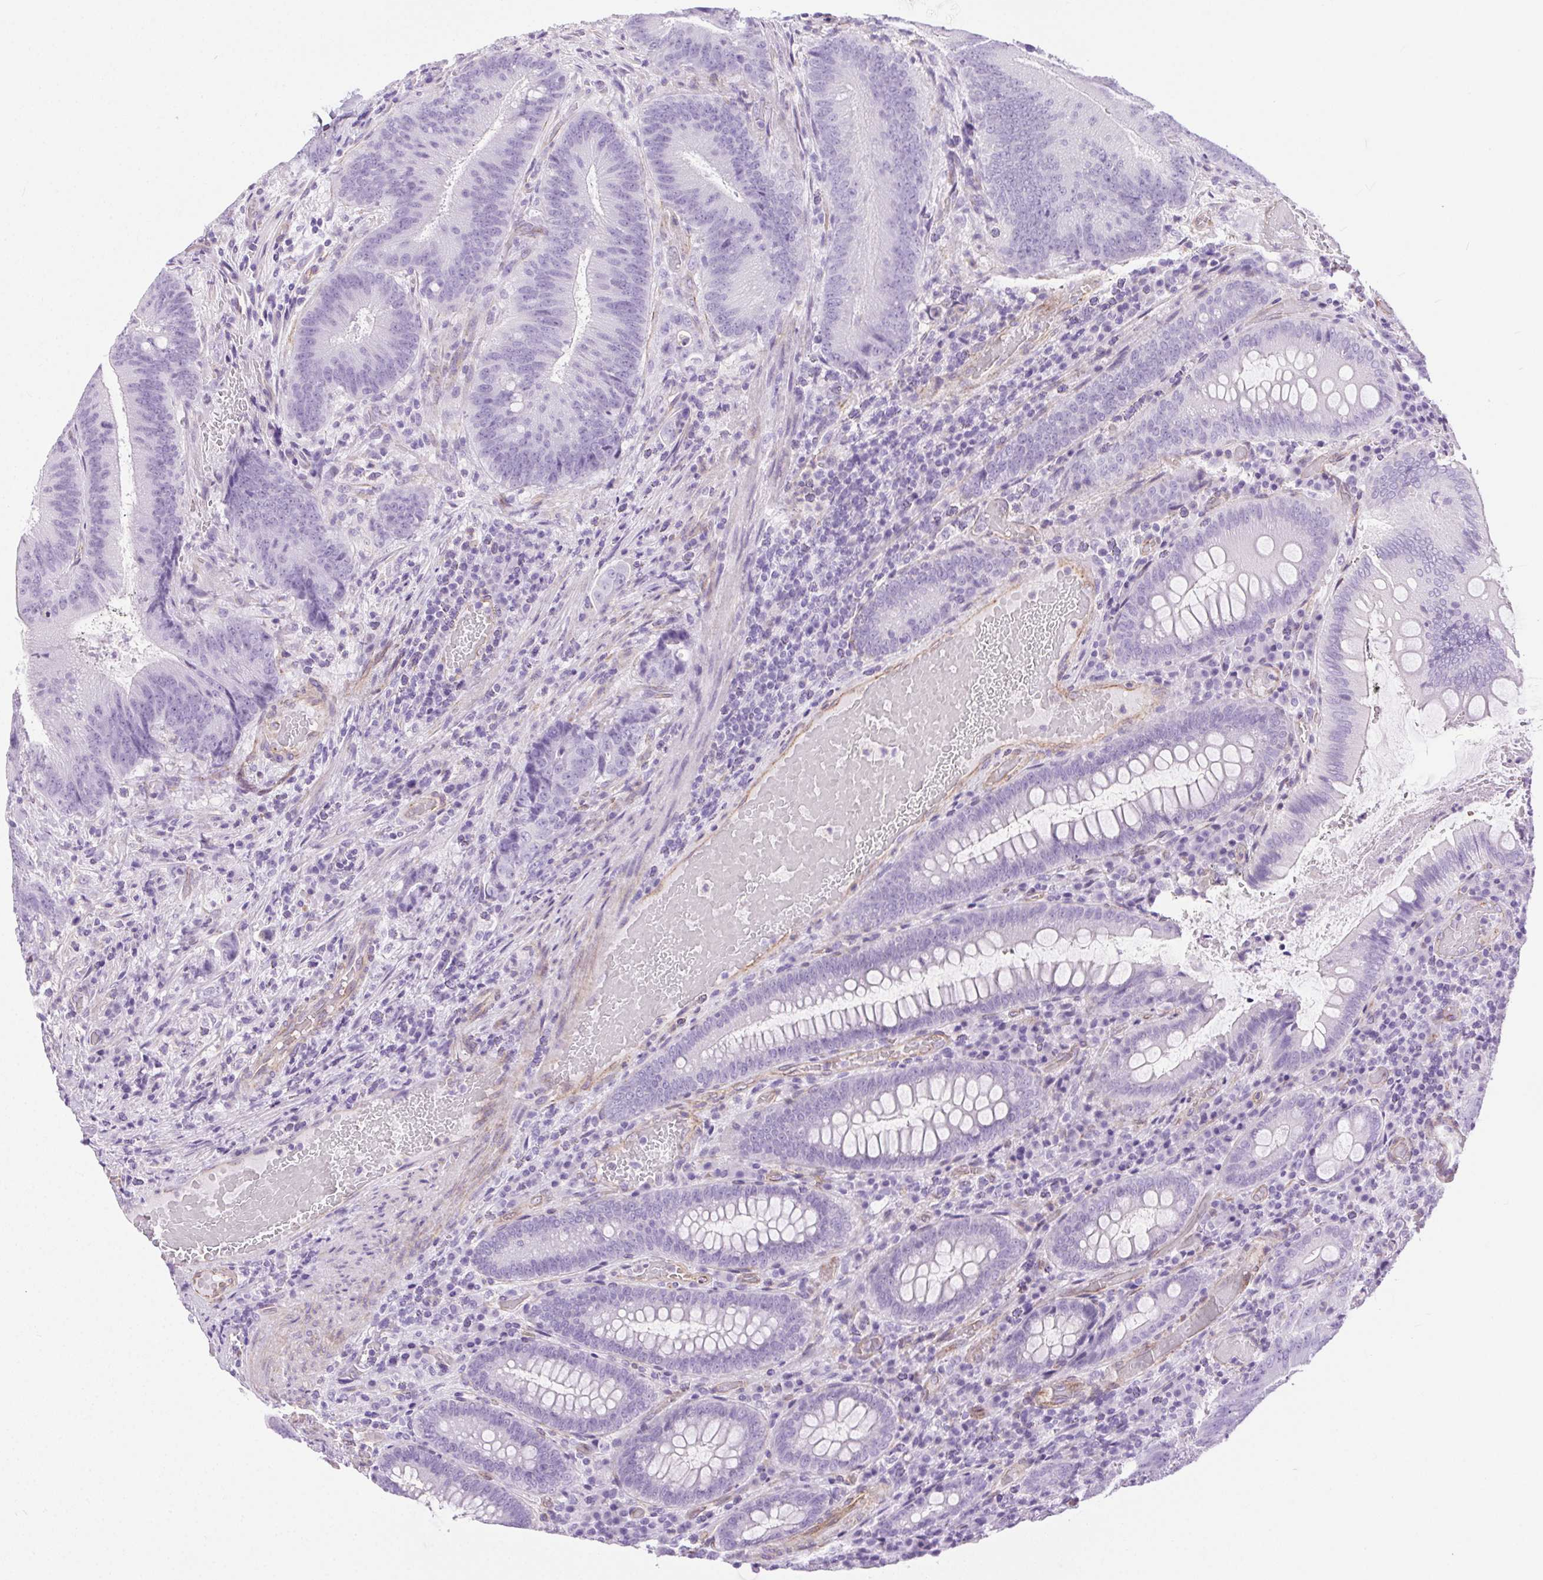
{"staining": {"intensity": "negative", "quantity": "none", "location": "none"}, "tissue": "colorectal cancer", "cell_type": "Tumor cells", "image_type": "cancer", "snomed": [{"axis": "morphology", "description": "Adenocarcinoma, NOS"}, {"axis": "topography", "description": "Colon"}], "caption": "DAB (3,3'-diaminobenzidine) immunohistochemical staining of human colorectal cancer (adenocarcinoma) reveals no significant expression in tumor cells.", "gene": "SHCBP1L", "patient": {"sex": "female", "age": 43}}